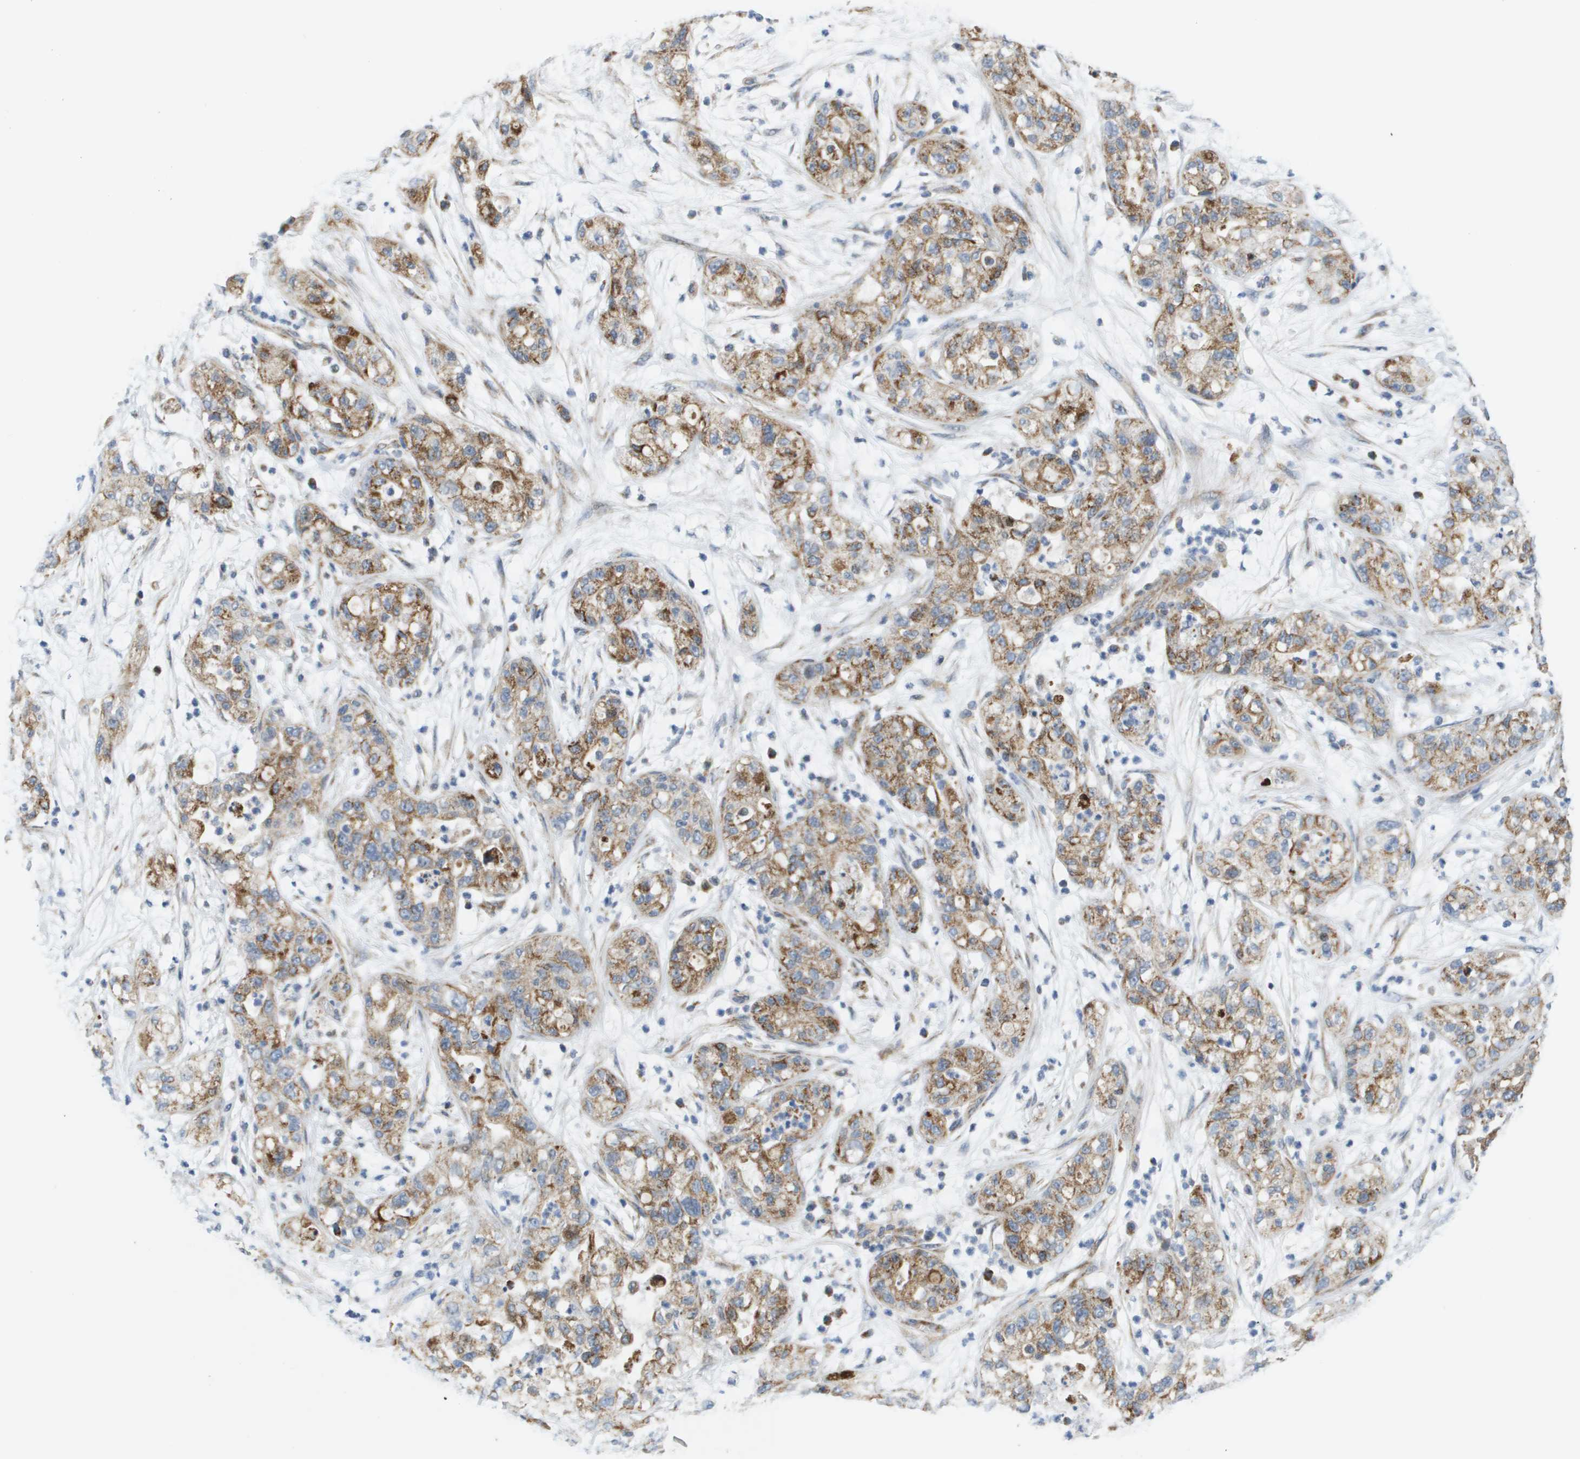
{"staining": {"intensity": "moderate", "quantity": ">75%", "location": "cytoplasmic/membranous"}, "tissue": "pancreatic cancer", "cell_type": "Tumor cells", "image_type": "cancer", "snomed": [{"axis": "morphology", "description": "Adenocarcinoma, NOS"}, {"axis": "topography", "description": "Pancreas"}], "caption": "A brown stain shows moderate cytoplasmic/membranous positivity of a protein in human adenocarcinoma (pancreatic) tumor cells. Immunohistochemistry (ihc) stains the protein in brown and the nuclei are stained blue.", "gene": "KRT23", "patient": {"sex": "female", "age": 78}}